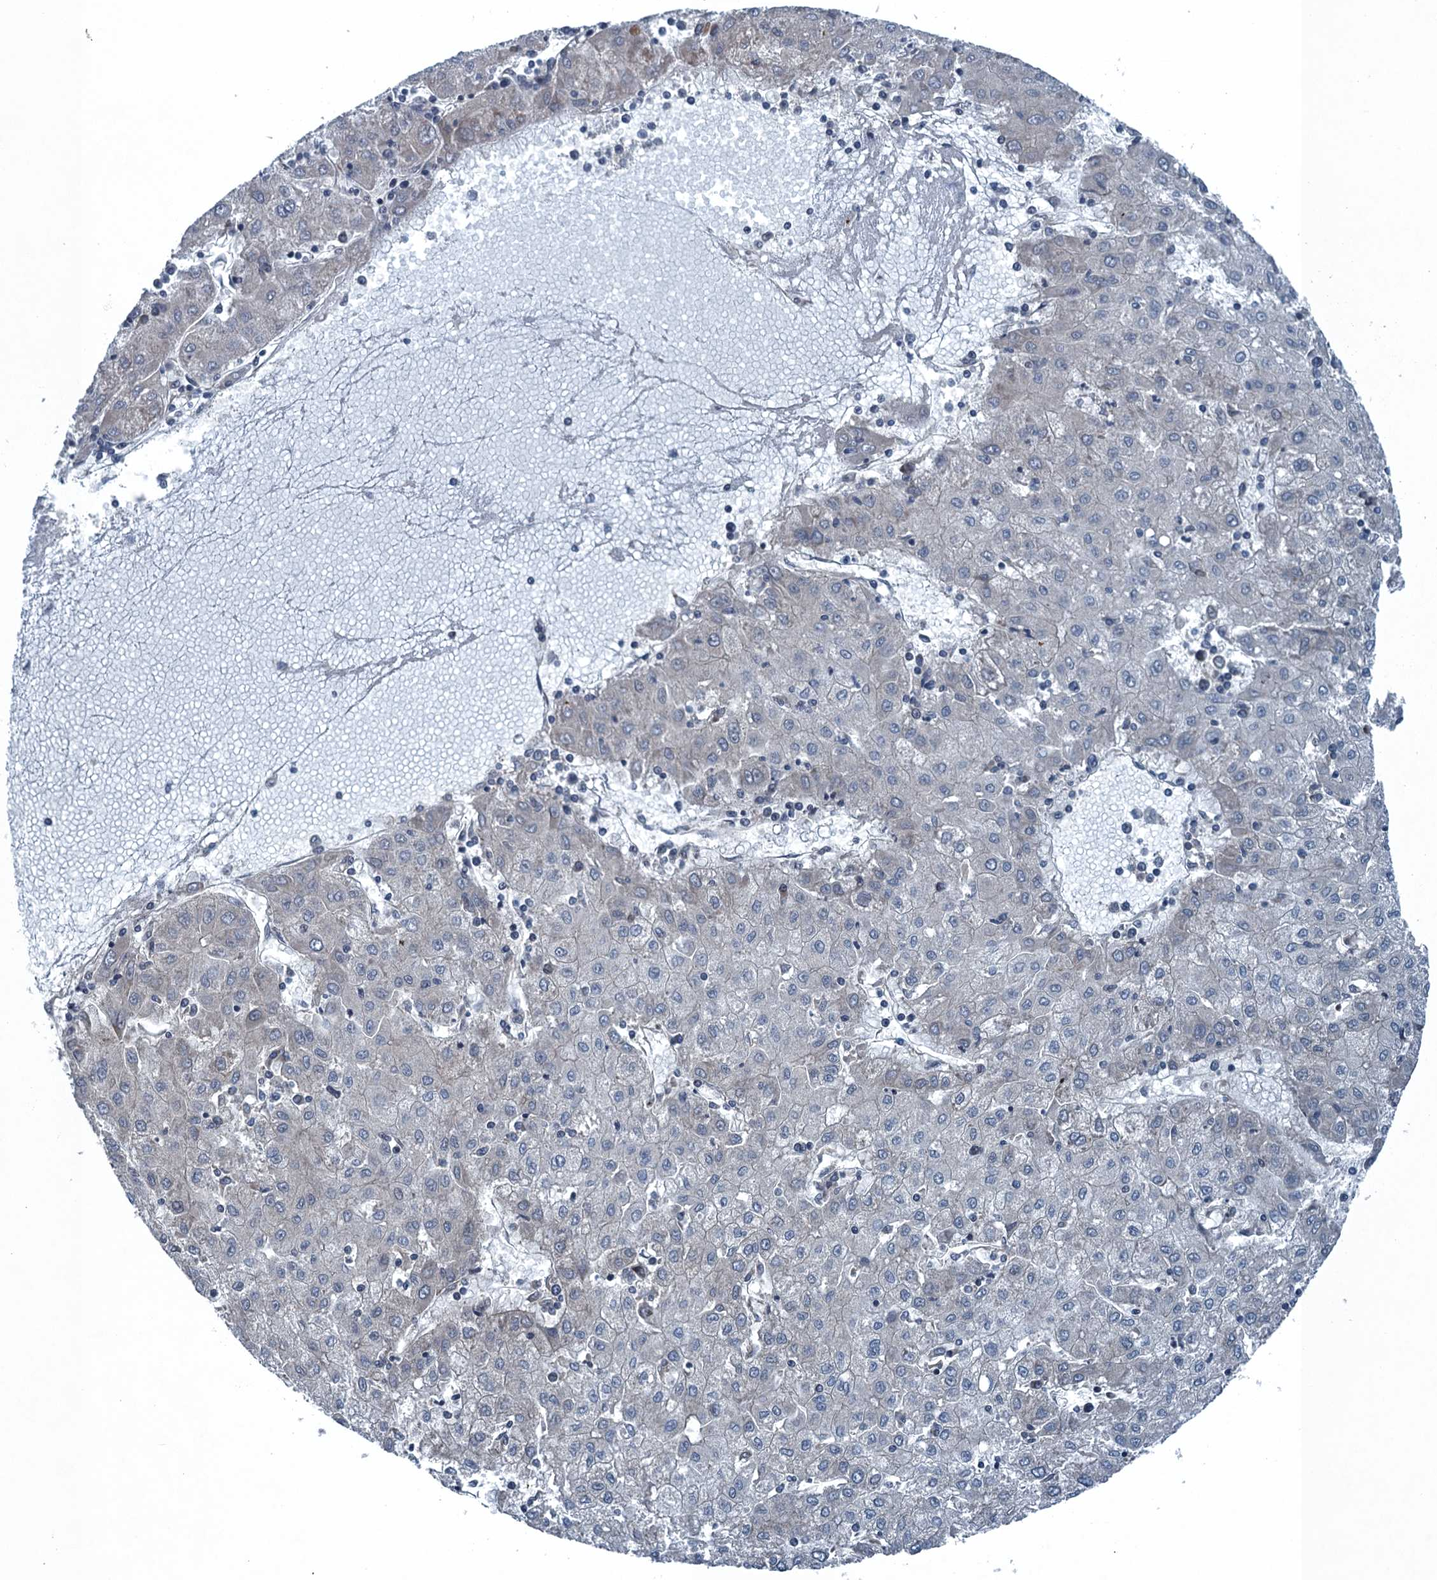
{"staining": {"intensity": "negative", "quantity": "none", "location": "none"}, "tissue": "liver cancer", "cell_type": "Tumor cells", "image_type": "cancer", "snomed": [{"axis": "morphology", "description": "Carcinoma, Hepatocellular, NOS"}, {"axis": "topography", "description": "Liver"}], "caption": "Micrograph shows no protein expression in tumor cells of hepatocellular carcinoma (liver) tissue.", "gene": "TRAPPC8", "patient": {"sex": "male", "age": 72}}